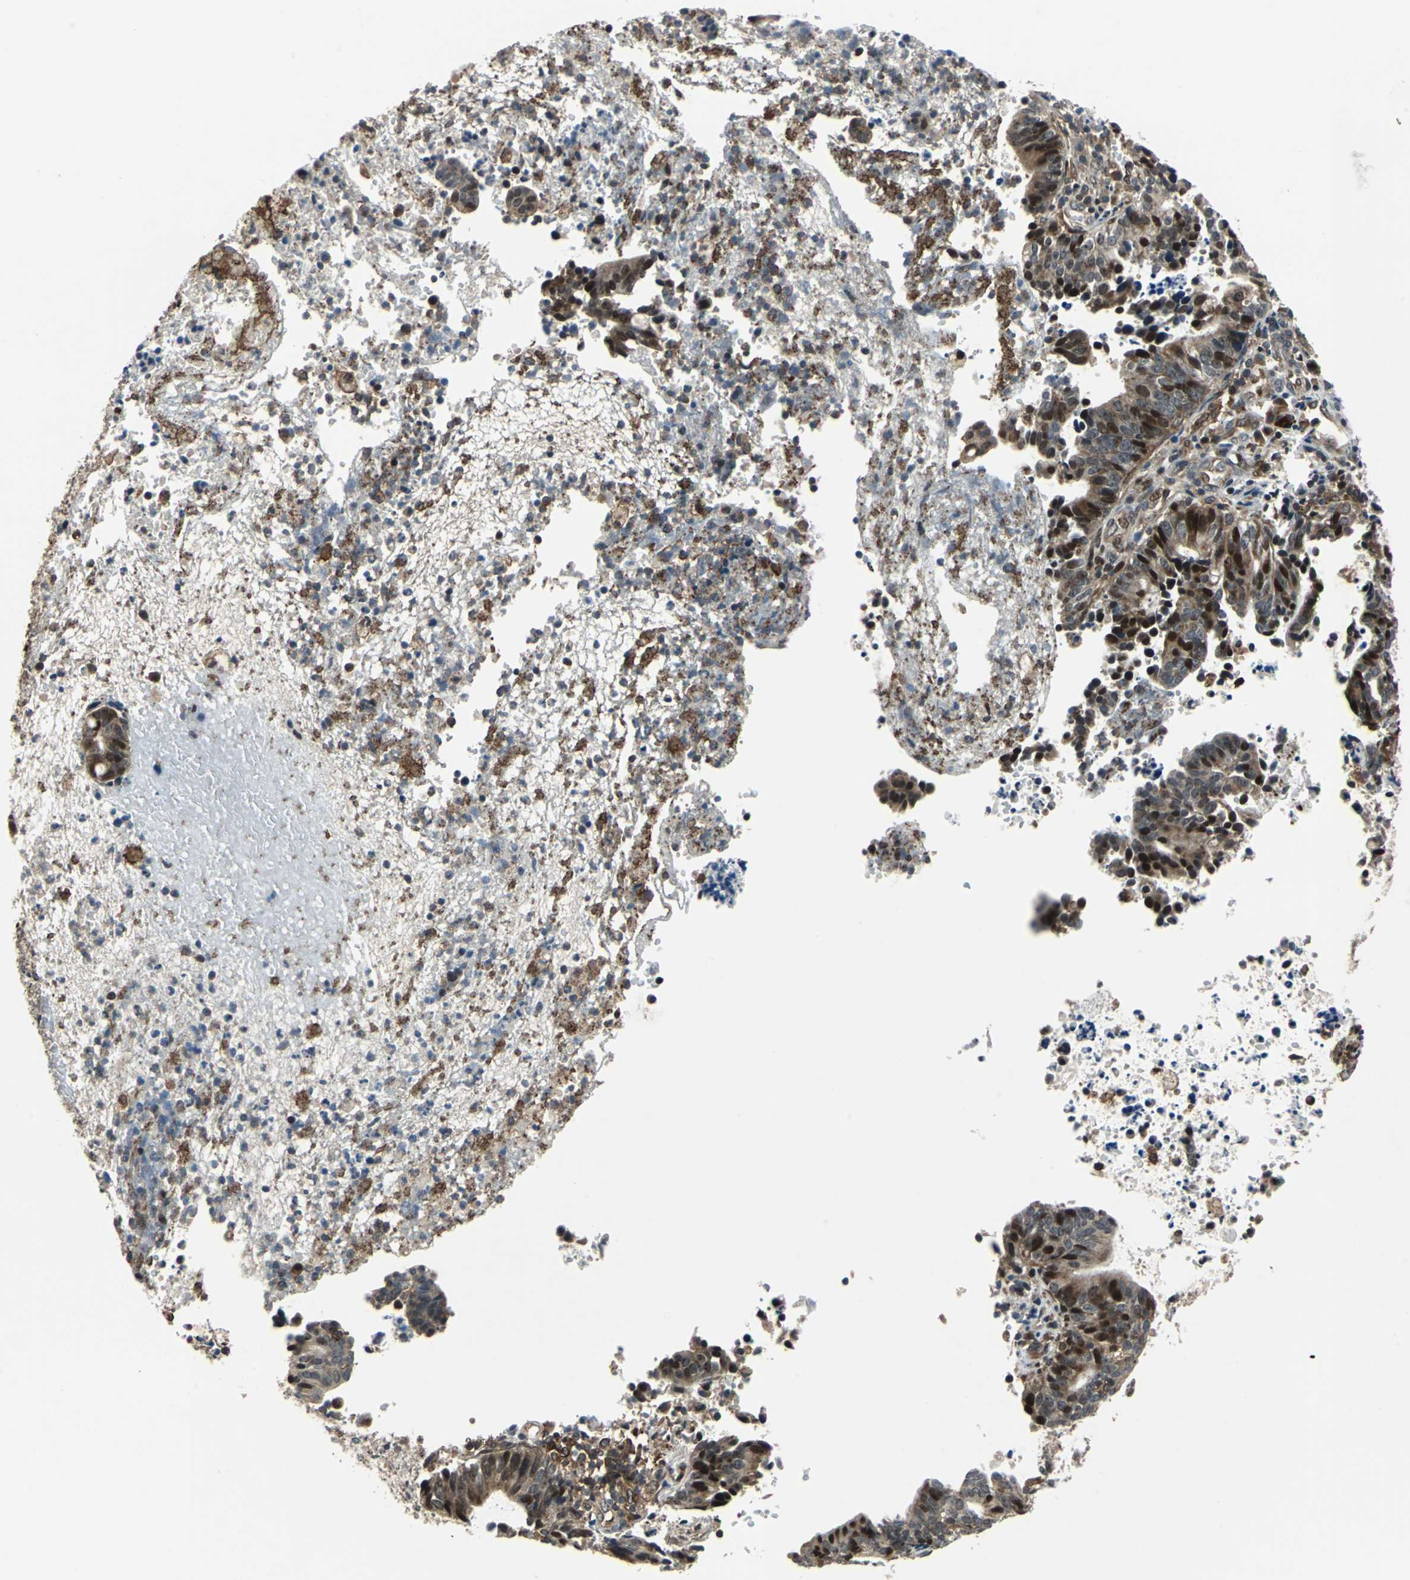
{"staining": {"intensity": "strong", "quantity": "25%-75%", "location": "cytoplasmic/membranous,nuclear"}, "tissue": "endometrial cancer", "cell_type": "Tumor cells", "image_type": "cancer", "snomed": [{"axis": "morphology", "description": "Adenocarcinoma, NOS"}, {"axis": "topography", "description": "Uterus"}], "caption": "This is an image of IHC staining of endometrial adenocarcinoma, which shows strong expression in the cytoplasmic/membranous and nuclear of tumor cells.", "gene": "AATF", "patient": {"sex": "female", "age": 83}}